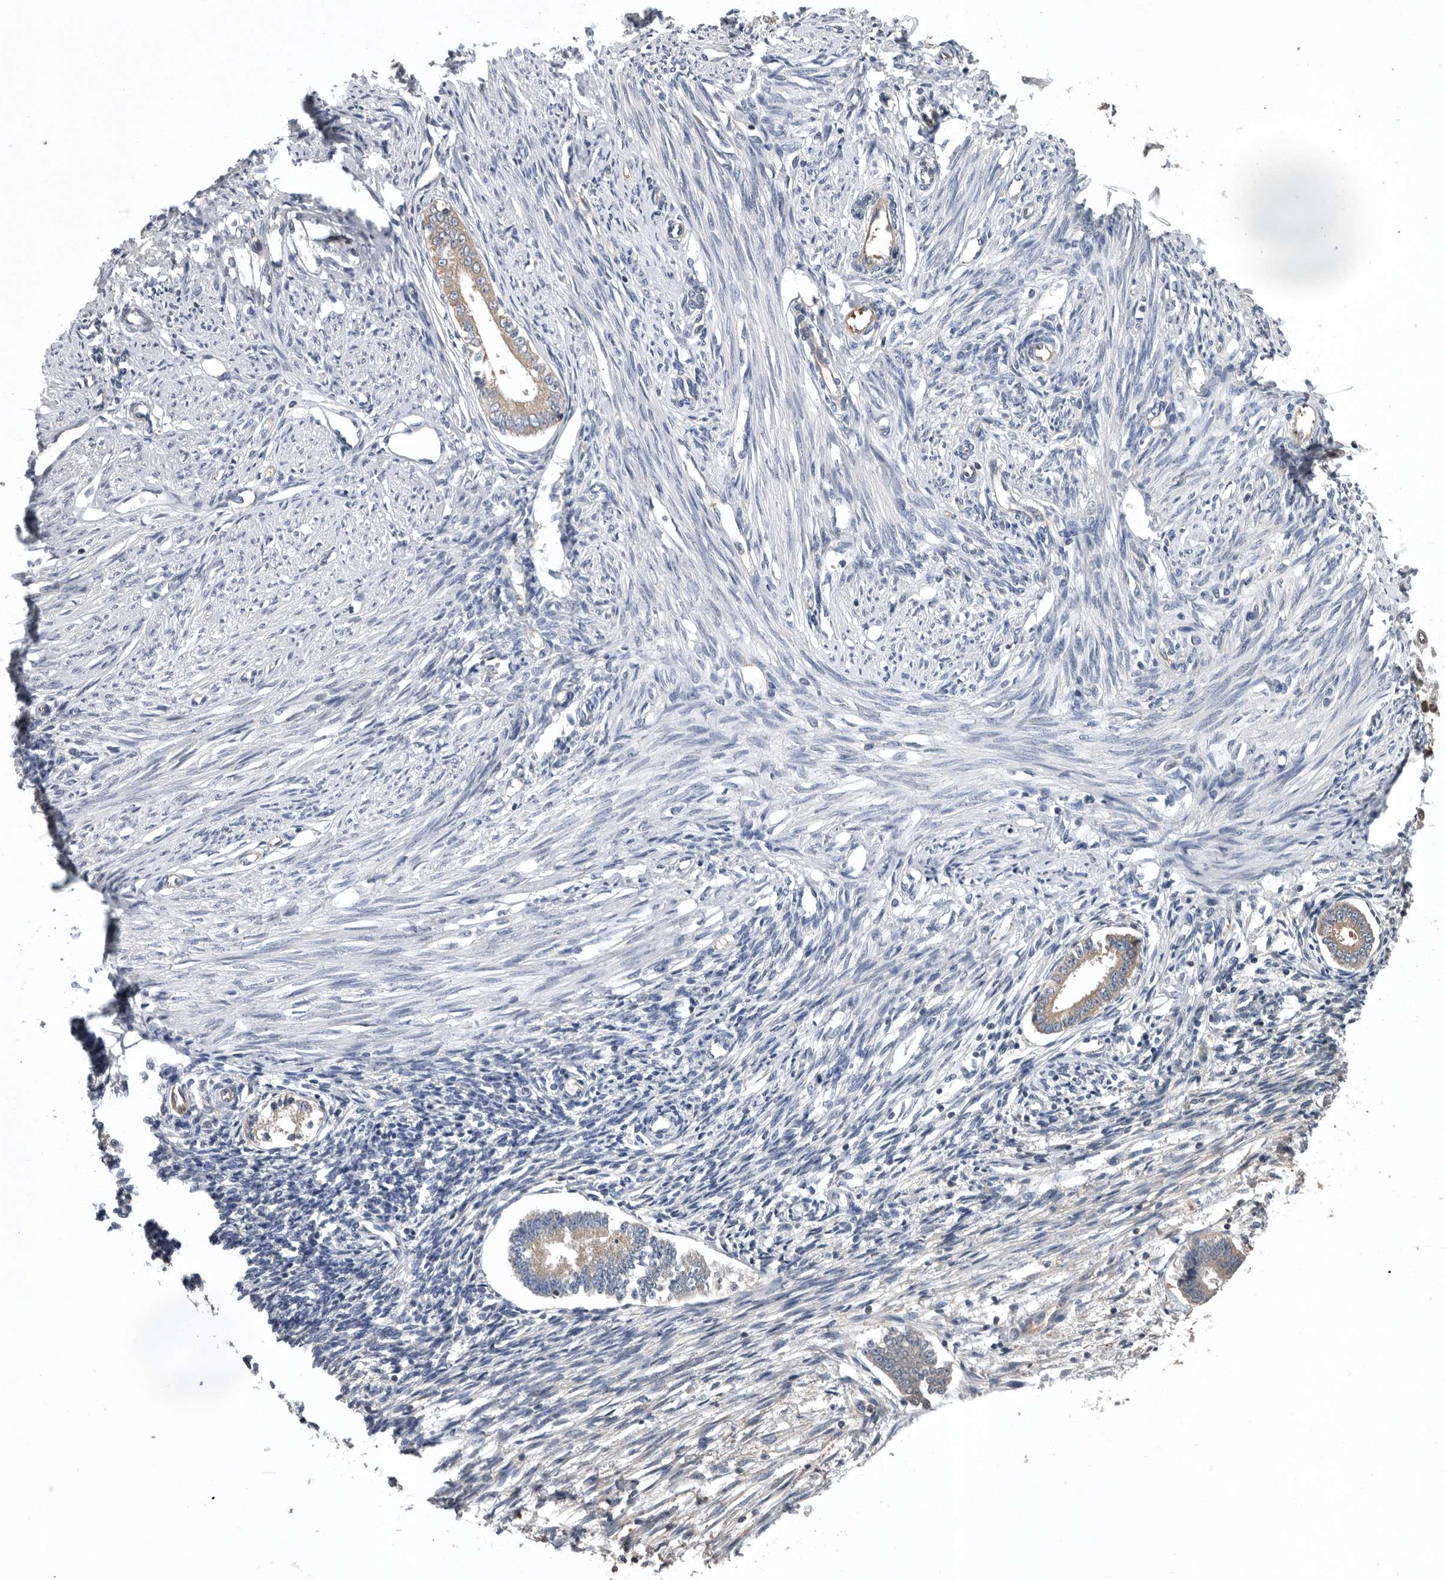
{"staining": {"intensity": "negative", "quantity": "none", "location": "none"}, "tissue": "endometrium", "cell_type": "Cells in endometrial stroma", "image_type": "normal", "snomed": [{"axis": "morphology", "description": "Normal tissue, NOS"}, {"axis": "topography", "description": "Endometrium"}], "caption": "Cells in endometrial stroma show no significant positivity in benign endometrium. (DAB (3,3'-diaminobenzidine) immunohistochemistry (IHC), high magnification).", "gene": "PDCD4", "patient": {"sex": "female", "age": 56}}